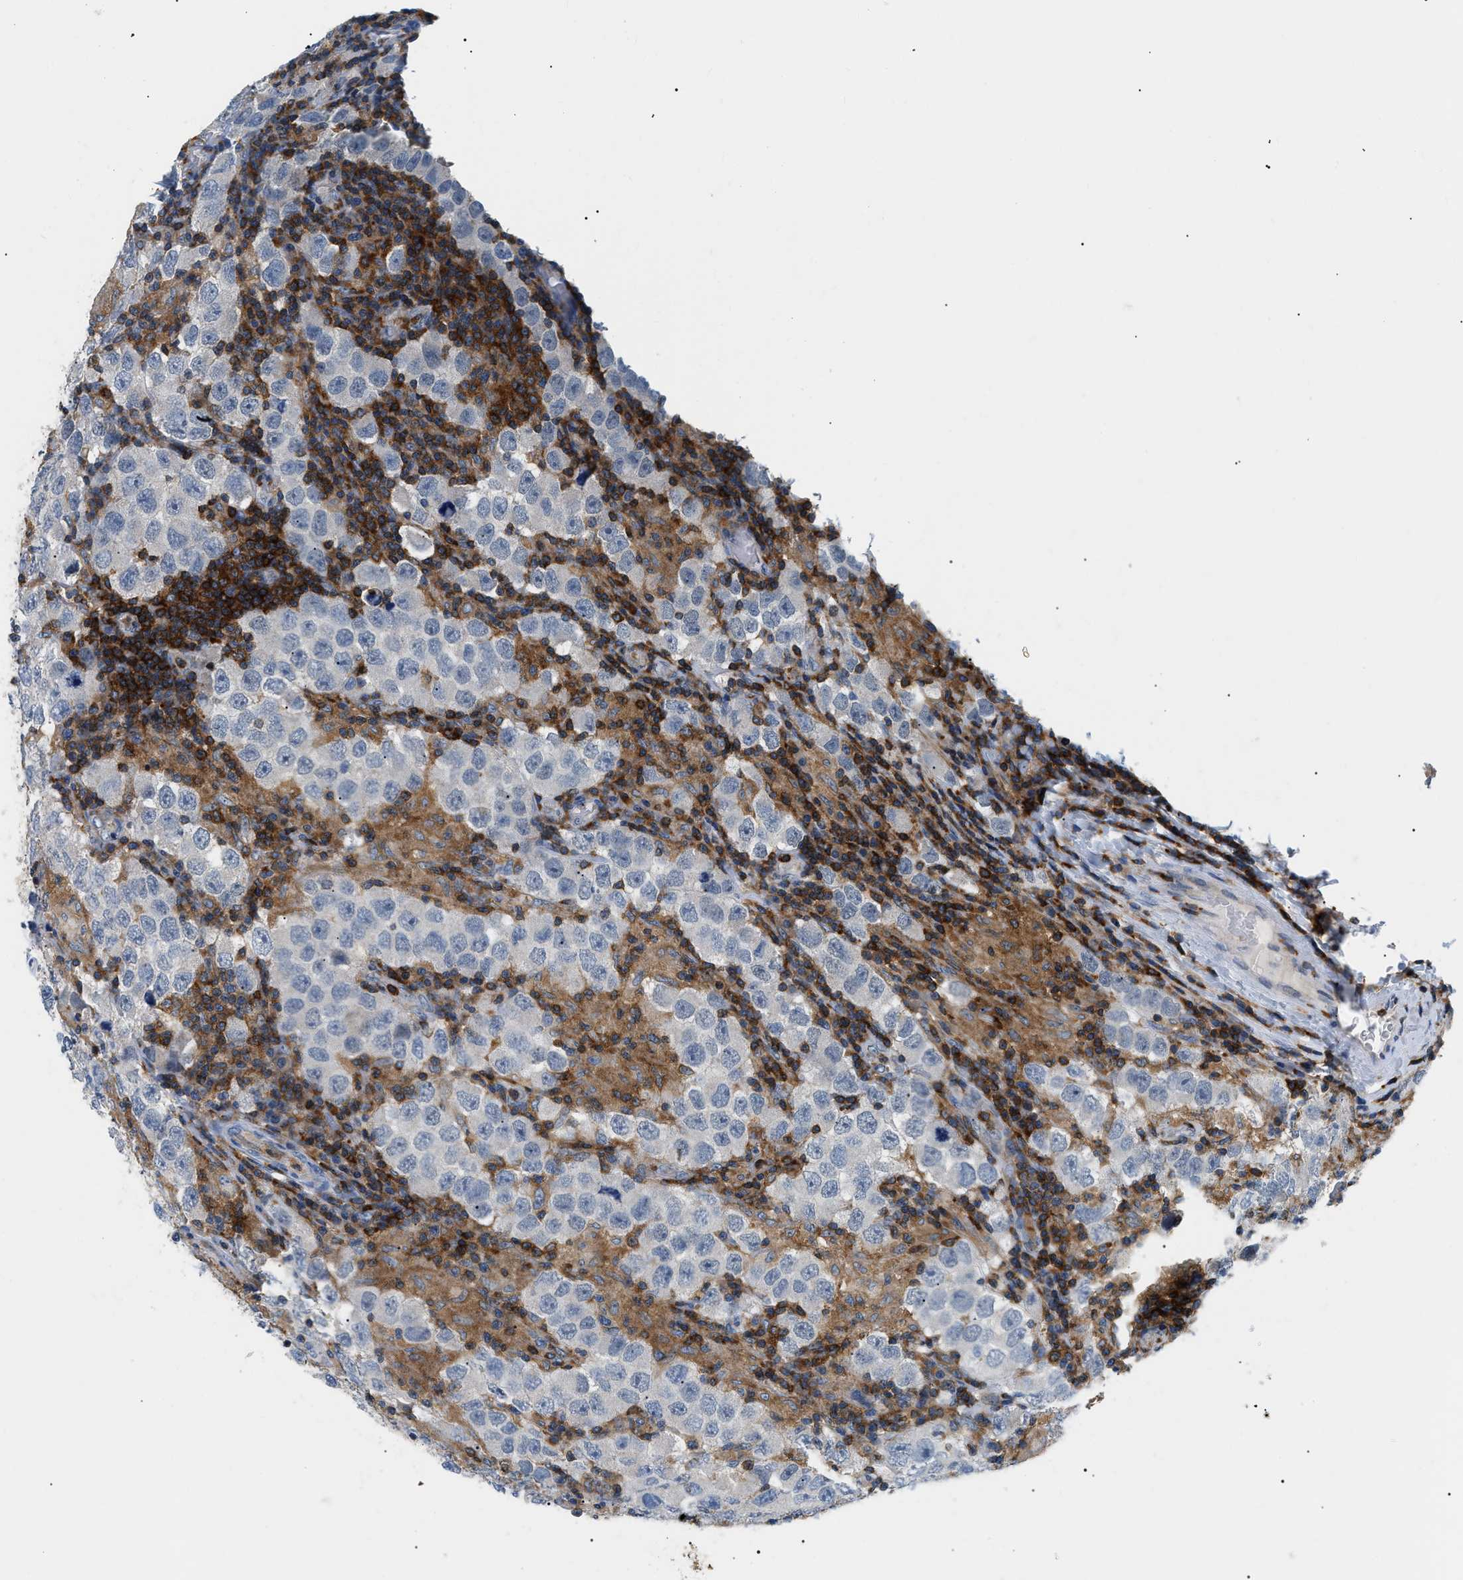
{"staining": {"intensity": "negative", "quantity": "none", "location": "none"}, "tissue": "testis cancer", "cell_type": "Tumor cells", "image_type": "cancer", "snomed": [{"axis": "morphology", "description": "Carcinoma, Embryonal, NOS"}, {"axis": "topography", "description": "Testis"}], "caption": "Photomicrograph shows no protein expression in tumor cells of embryonal carcinoma (testis) tissue. (DAB (3,3'-diaminobenzidine) IHC visualized using brightfield microscopy, high magnification).", "gene": "INPP5D", "patient": {"sex": "male", "age": 21}}